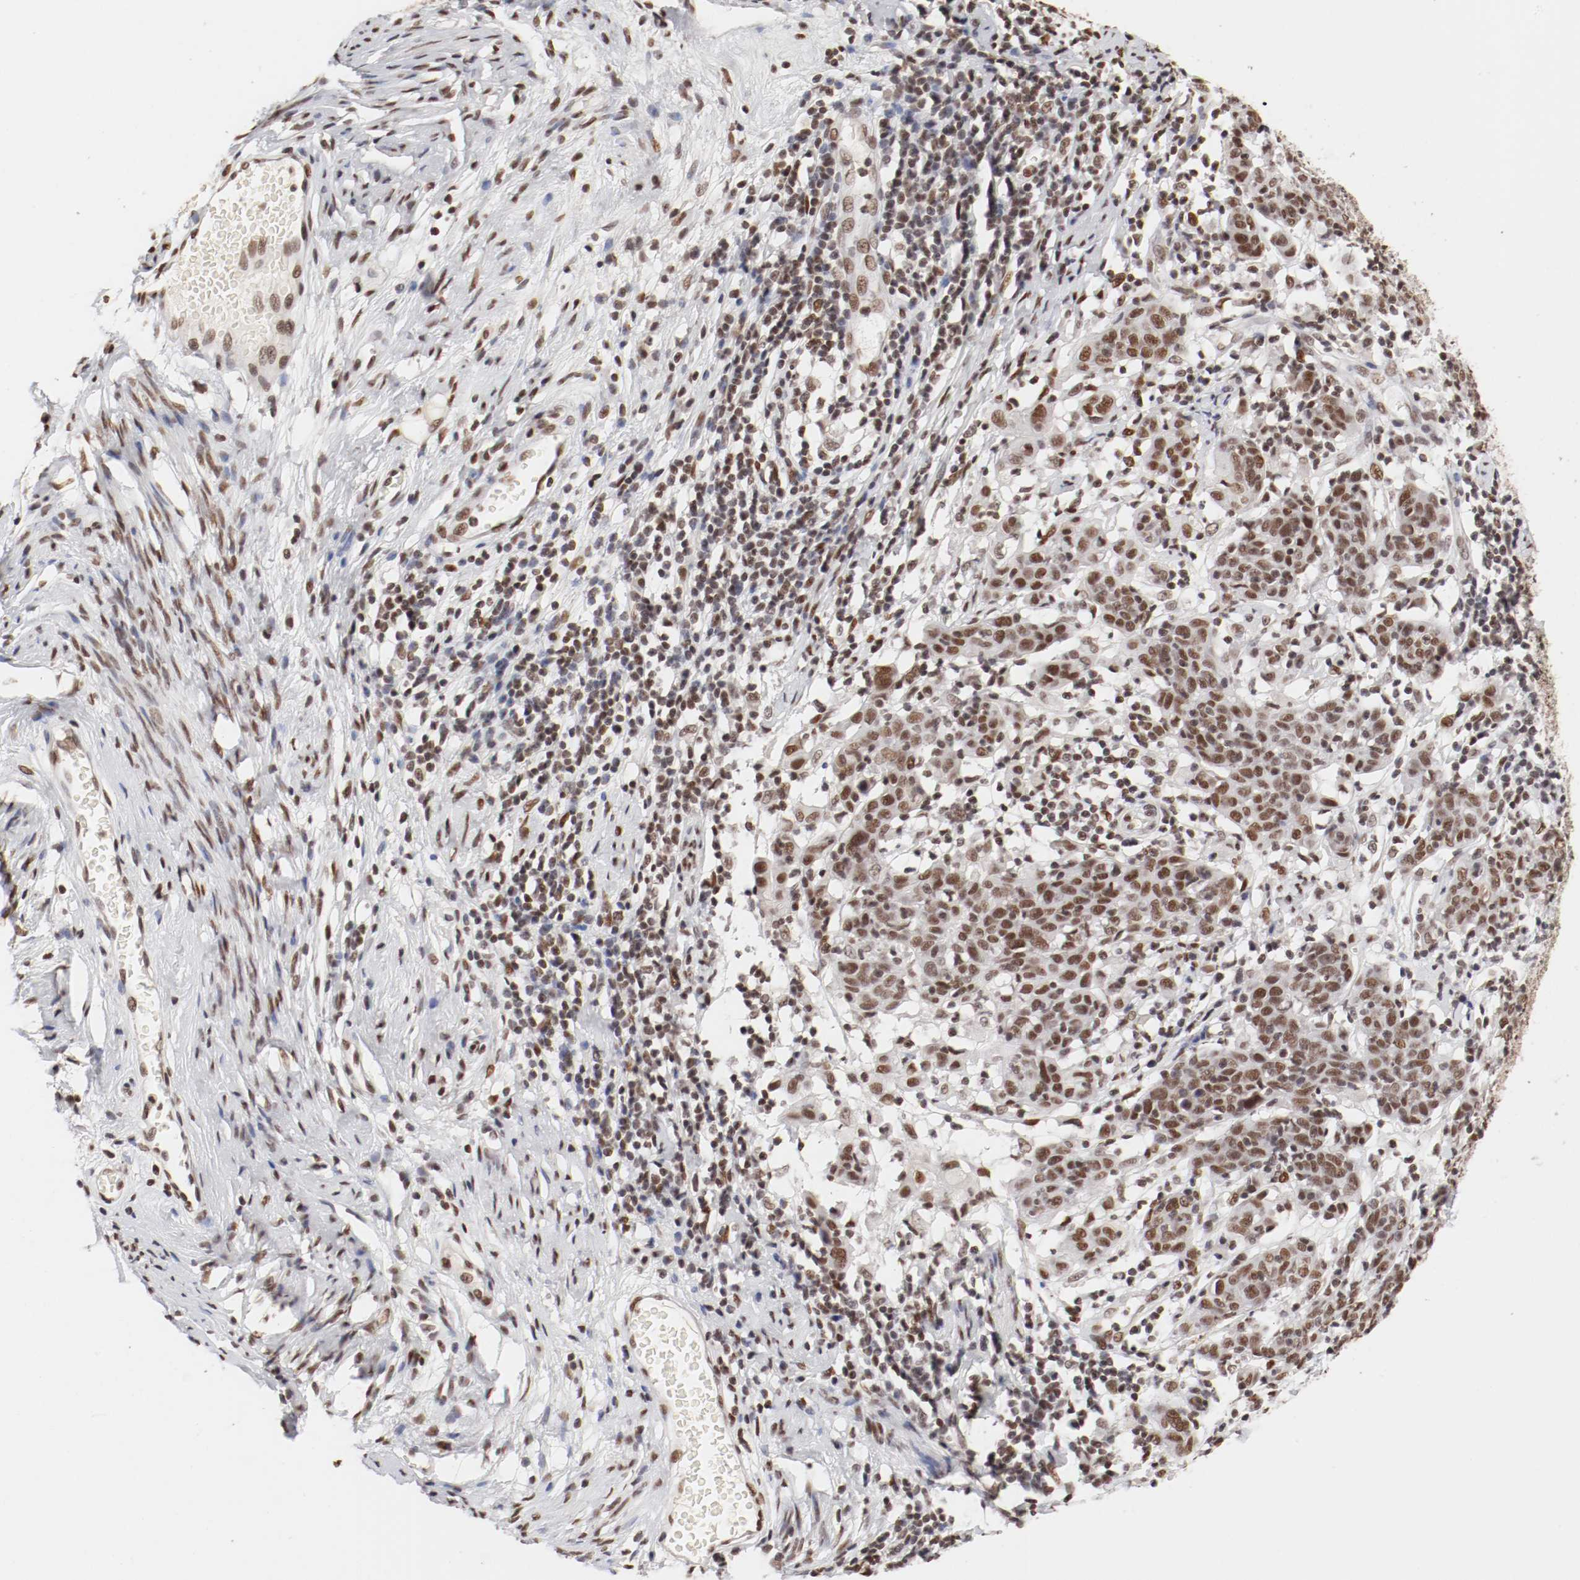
{"staining": {"intensity": "moderate", "quantity": ">75%", "location": "nuclear"}, "tissue": "cervical cancer", "cell_type": "Tumor cells", "image_type": "cancer", "snomed": [{"axis": "morphology", "description": "Normal tissue, NOS"}, {"axis": "morphology", "description": "Squamous cell carcinoma, NOS"}, {"axis": "topography", "description": "Cervix"}], "caption": "A high-resolution histopathology image shows immunohistochemistry staining of cervical cancer, which reveals moderate nuclear expression in approximately >75% of tumor cells.", "gene": "TP53BP1", "patient": {"sex": "female", "age": 67}}